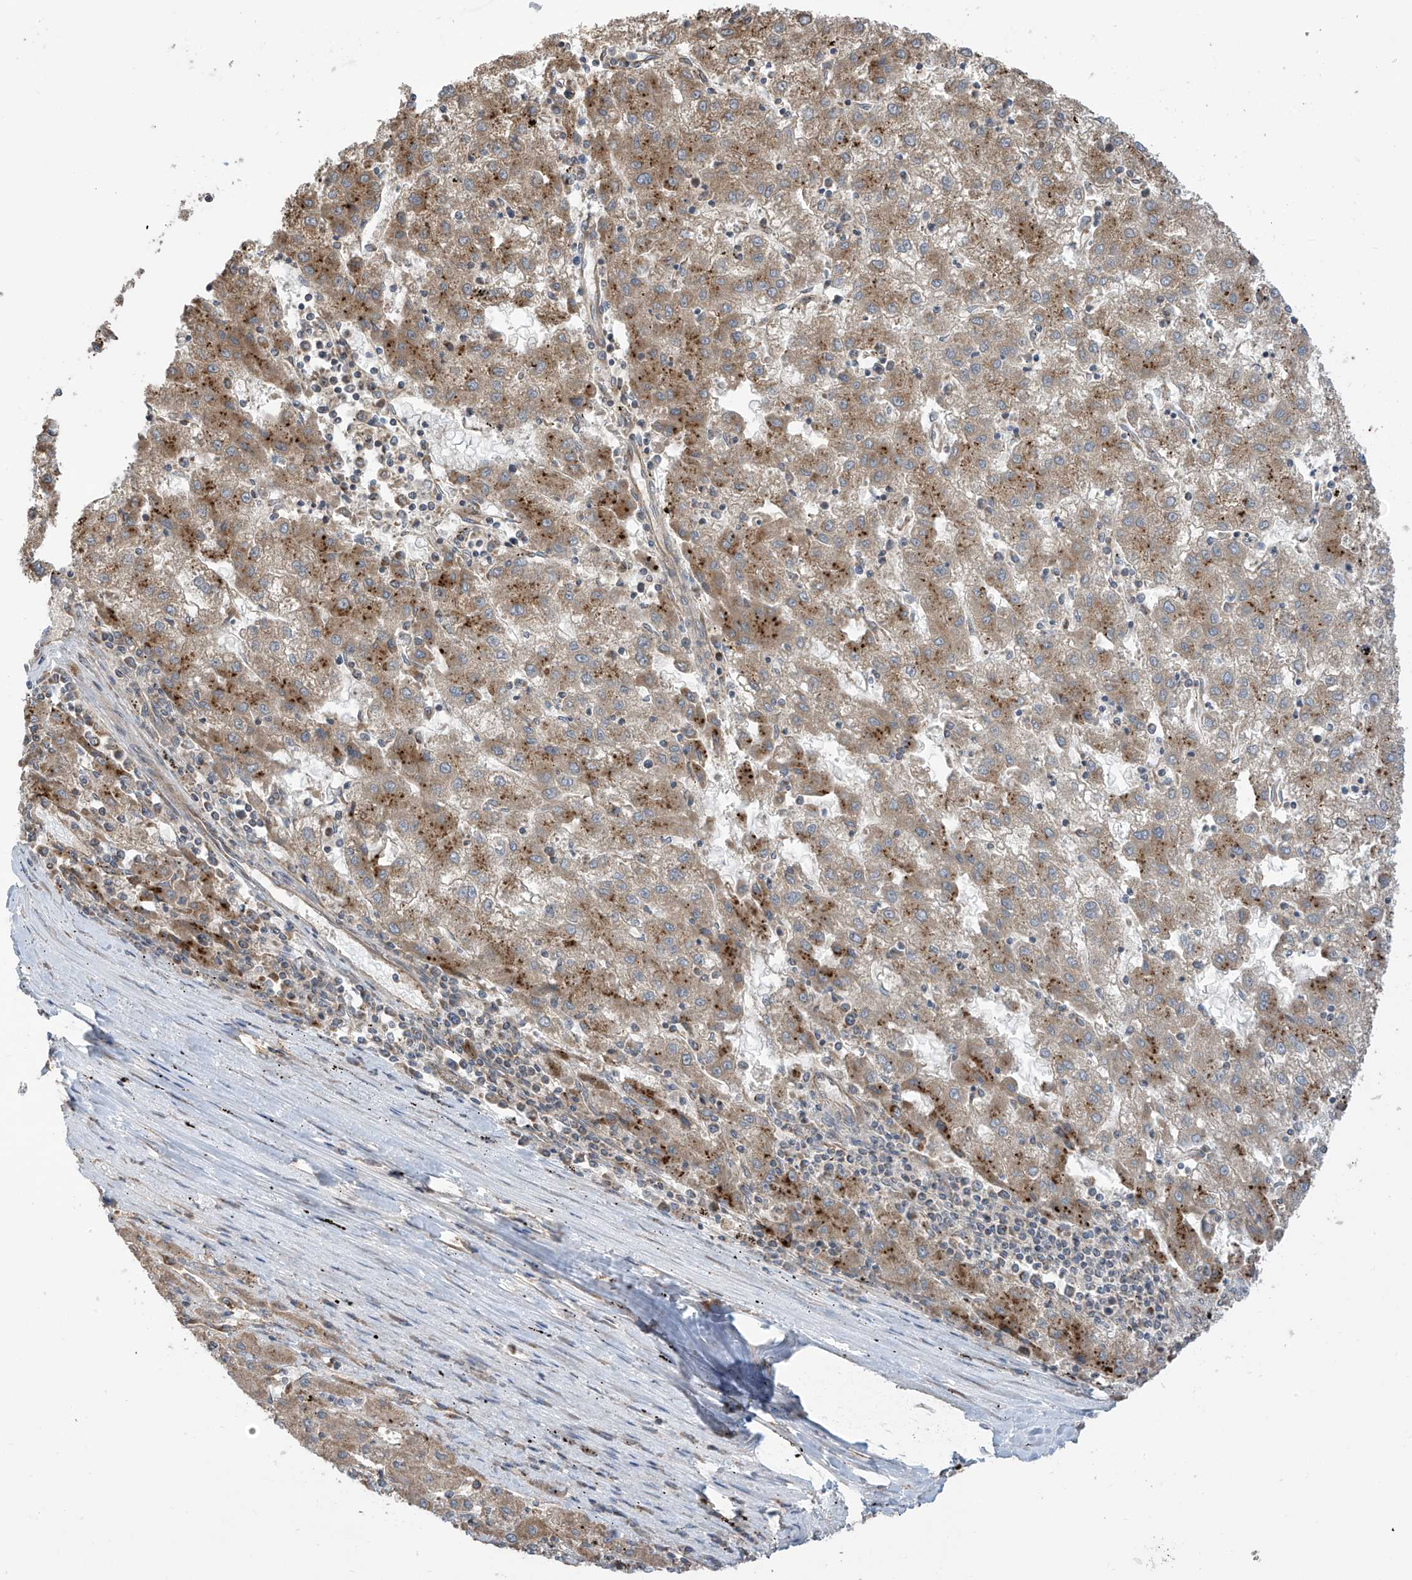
{"staining": {"intensity": "moderate", "quantity": ">75%", "location": "cytoplasmic/membranous"}, "tissue": "liver cancer", "cell_type": "Tumor cells", "image_type": "cancer", "snomed": [{"axis": "morphology", "description": "Carcinoma, Hepatocellular, NOS"}, {"axis": "topography", "description": "Liver"}], "caption": "Immunohistochemistry micrograph of neoplastic tissue: liver cancer stained using immunohistochemistry displays medium levels of moderate protein expression localized specifically in the cytoplasmic/membranous of tumor cells, appearing as a cytoplasmic/membranous brown color.", "gene": "PNPT1", "patient": {"sex": "male", "age": 72}}